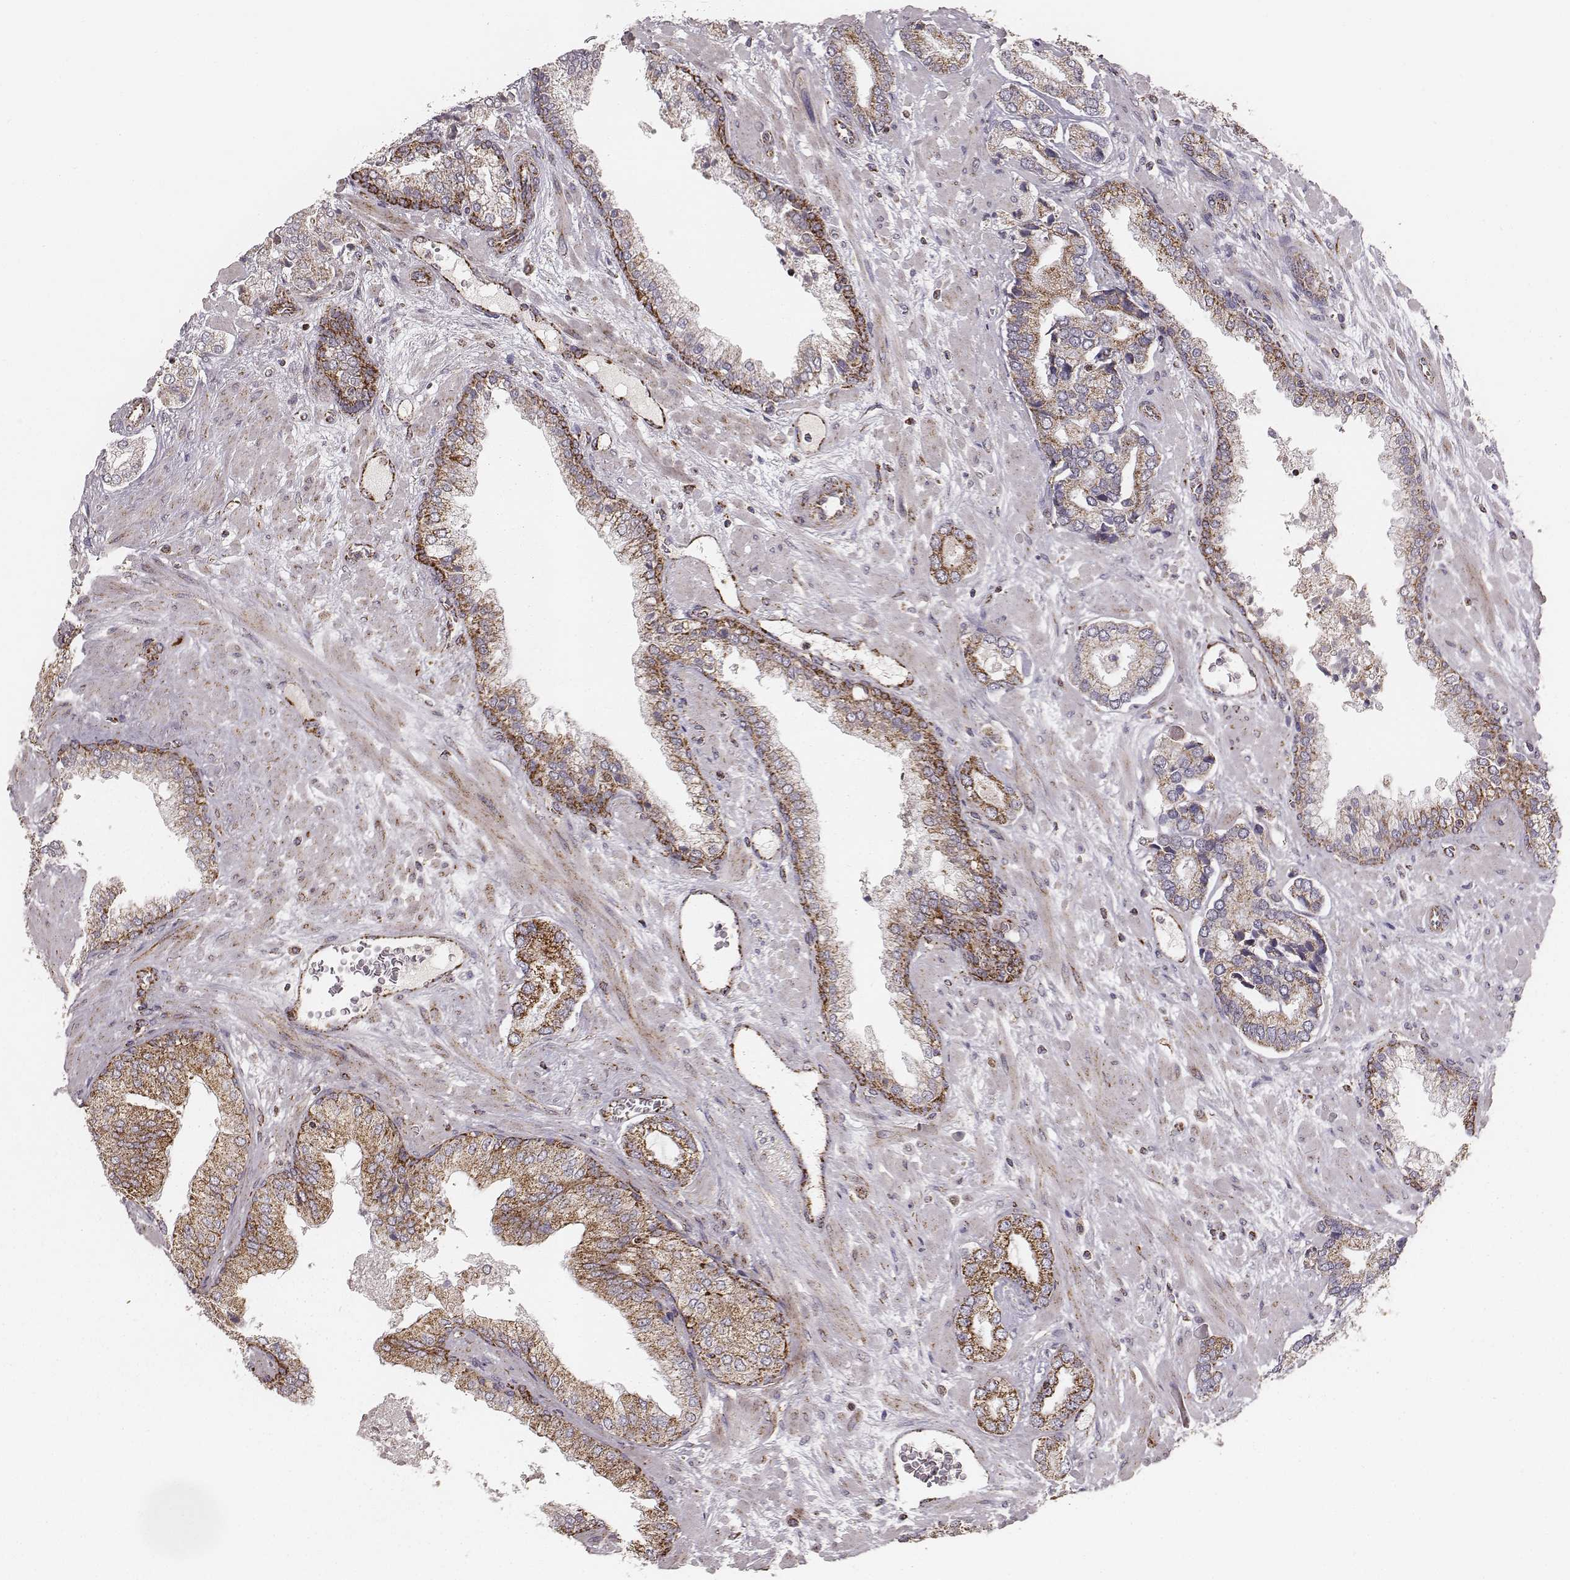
{"staining": {"intensity": "strong", "quantity": ">75%", "location": "cytoplasmic/membranous"}, "tissue": "prostate cancer", "cell_type": "Tumor cells", "image_type": "cancer", "snomed": [{"axis": "morphology", "description": "Adenocarcinoma, Low grade"}, {"axis": "topography", "description": "Prostate"}], "caption": "High-magnification brightfield microscopy of adenocarcinoma (low-grade) (prostate) stained with DAB (3,3'-diaminobenzidine) (brown) and counterstained with hematoxylin (blue). tumor cells exhibit strong cytoplasmic/membranous positivity is identified in about>75% of cells. (Brightfield microscopy of DAB IHC at high magnification).", "gene": "TUFM", "patient": {"sex": "male", "age": 61}}